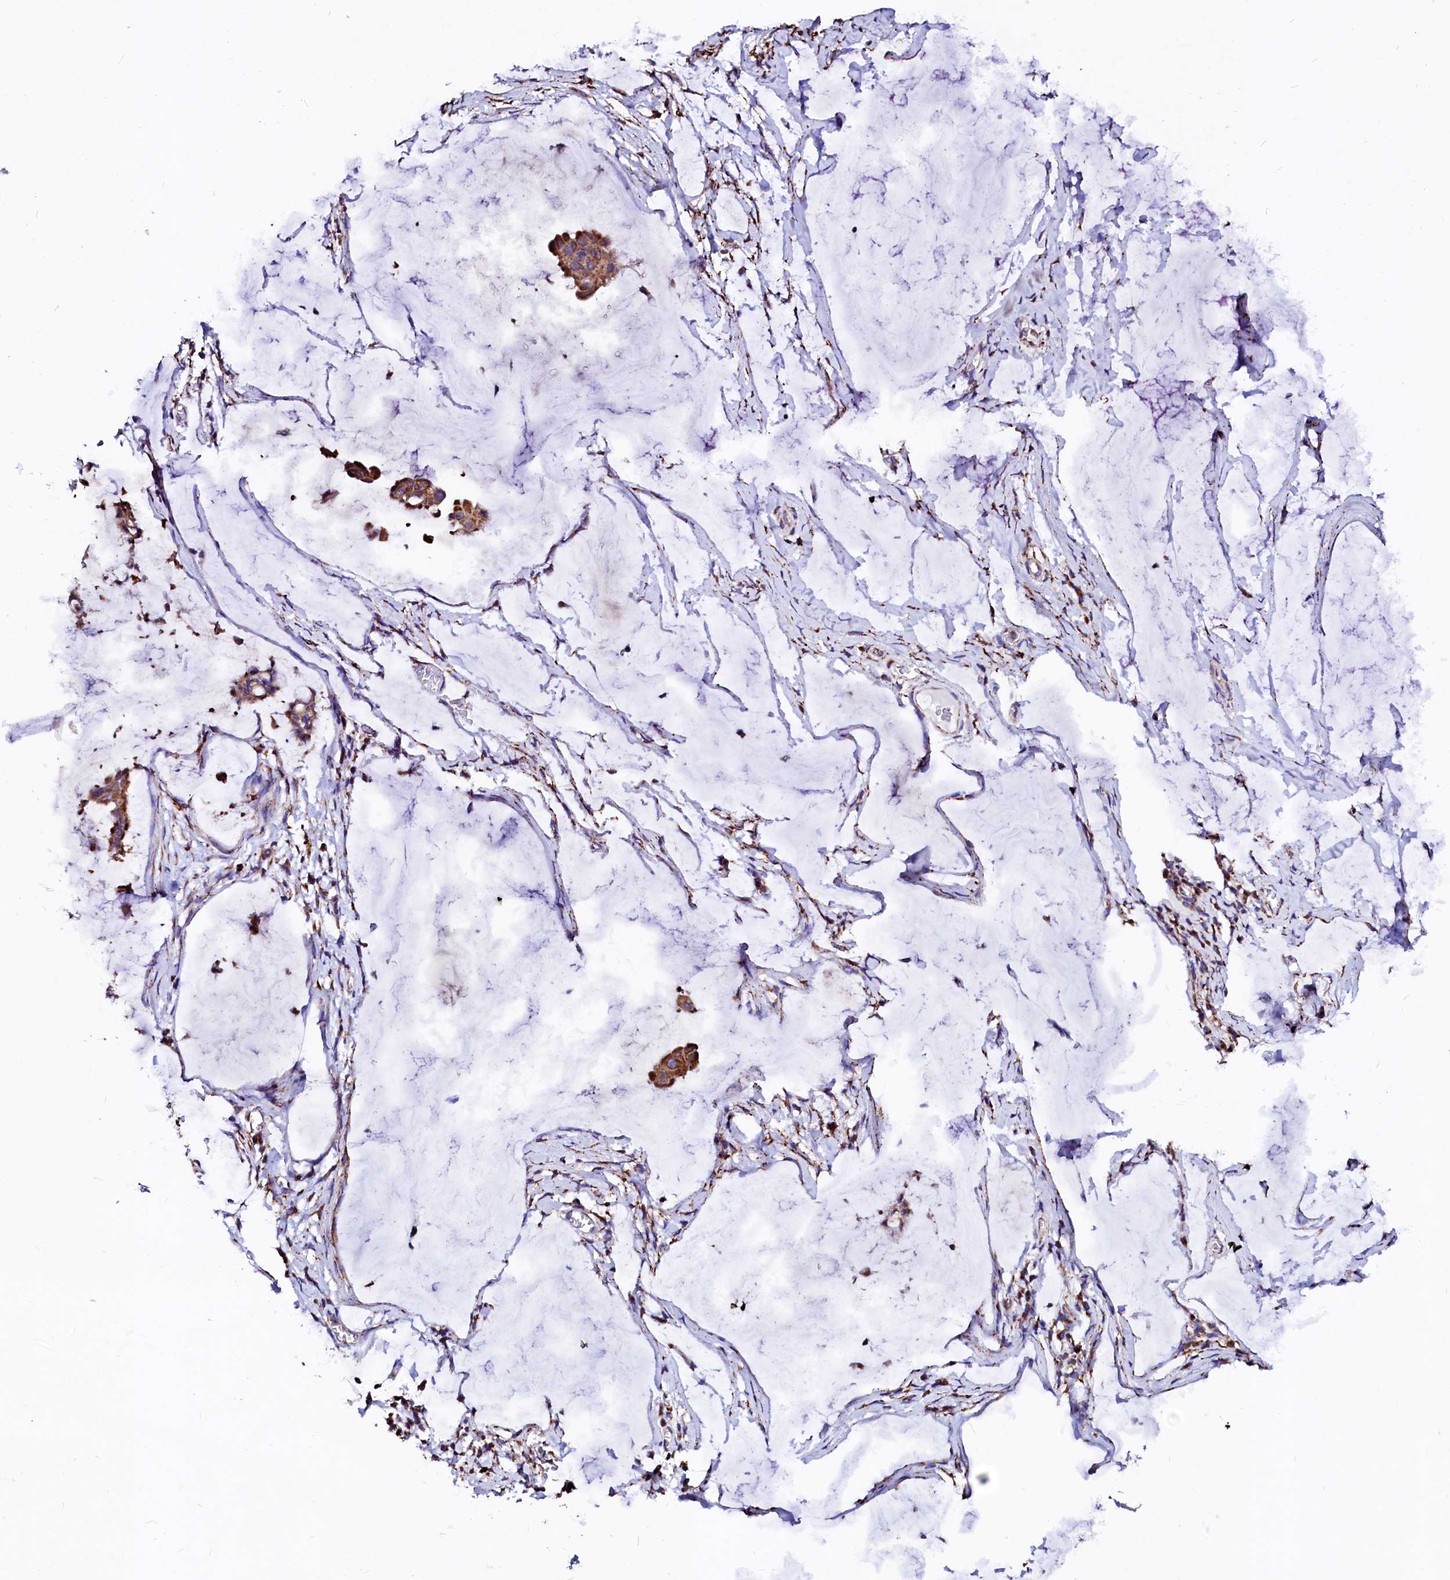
{"staining": {"intensity": "strong", "quantity": ">75%", "location": "cytoplasmic/membranous"}, "tissue": "ovarian cancer", "cell_type": "Tumor cells", "image_type": "cancer", "snomed": [{"axis": "morphology", "description": "Cystadenocarcinoma, mucinous, NOS"}, {"axis": "topography", "description": "Ovary"}], "caption": "Strong cytoplasmic/membranous staining for a protein is seen in approximately >75% of tumor cells of ovarian cancer using IHC.", "gene": "MAOB", "patient": {"sex": "female", "age": 73}}